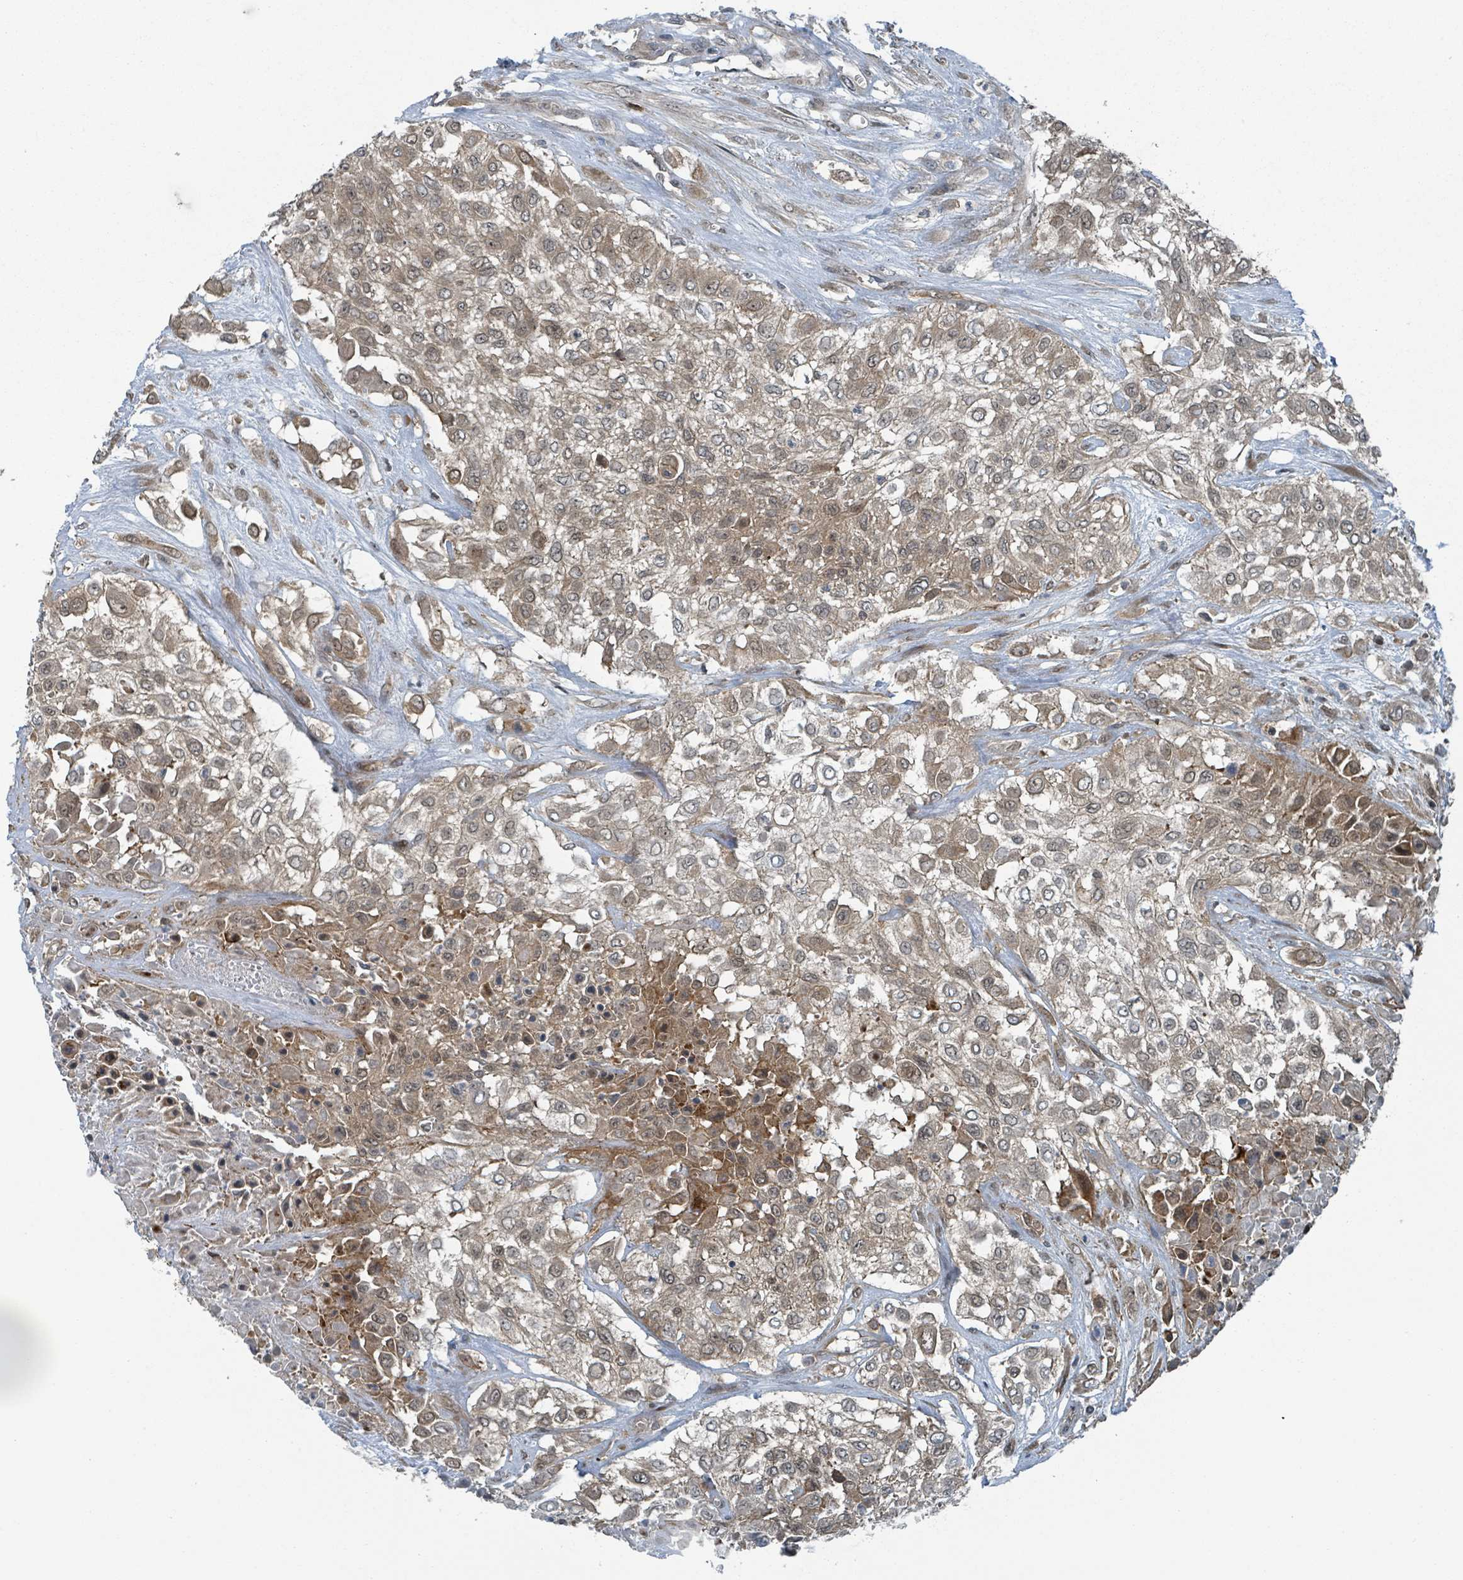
{"staining": {"intensity": "weak", "quantity": ">75%", "location": "cytoplasmic/membranous,nuclear"}, "tissue": "urothelial cancer", "cell_type": "Tumor cells", "image_type": "cancer", "snomed": [{"axis": "morphology", "description": "Urothelial carcinoma, High grade"}, {"axis": "topography", "description": "Urinary bladder"}], "caption": "IHC photomicrograph of neoplastic tissue: urothelial carcinoma (high-grade) stained using immunohistochemistry reveals low levels of weak protein expression localized specifically in the cytoplasmic/membranous and nuclear of tumor cells, appearing as a cytoplasmic/membranous and nuclear brown color.", "gene": "GOLGA7", "patient": {"sex": "male", "age": 57}}